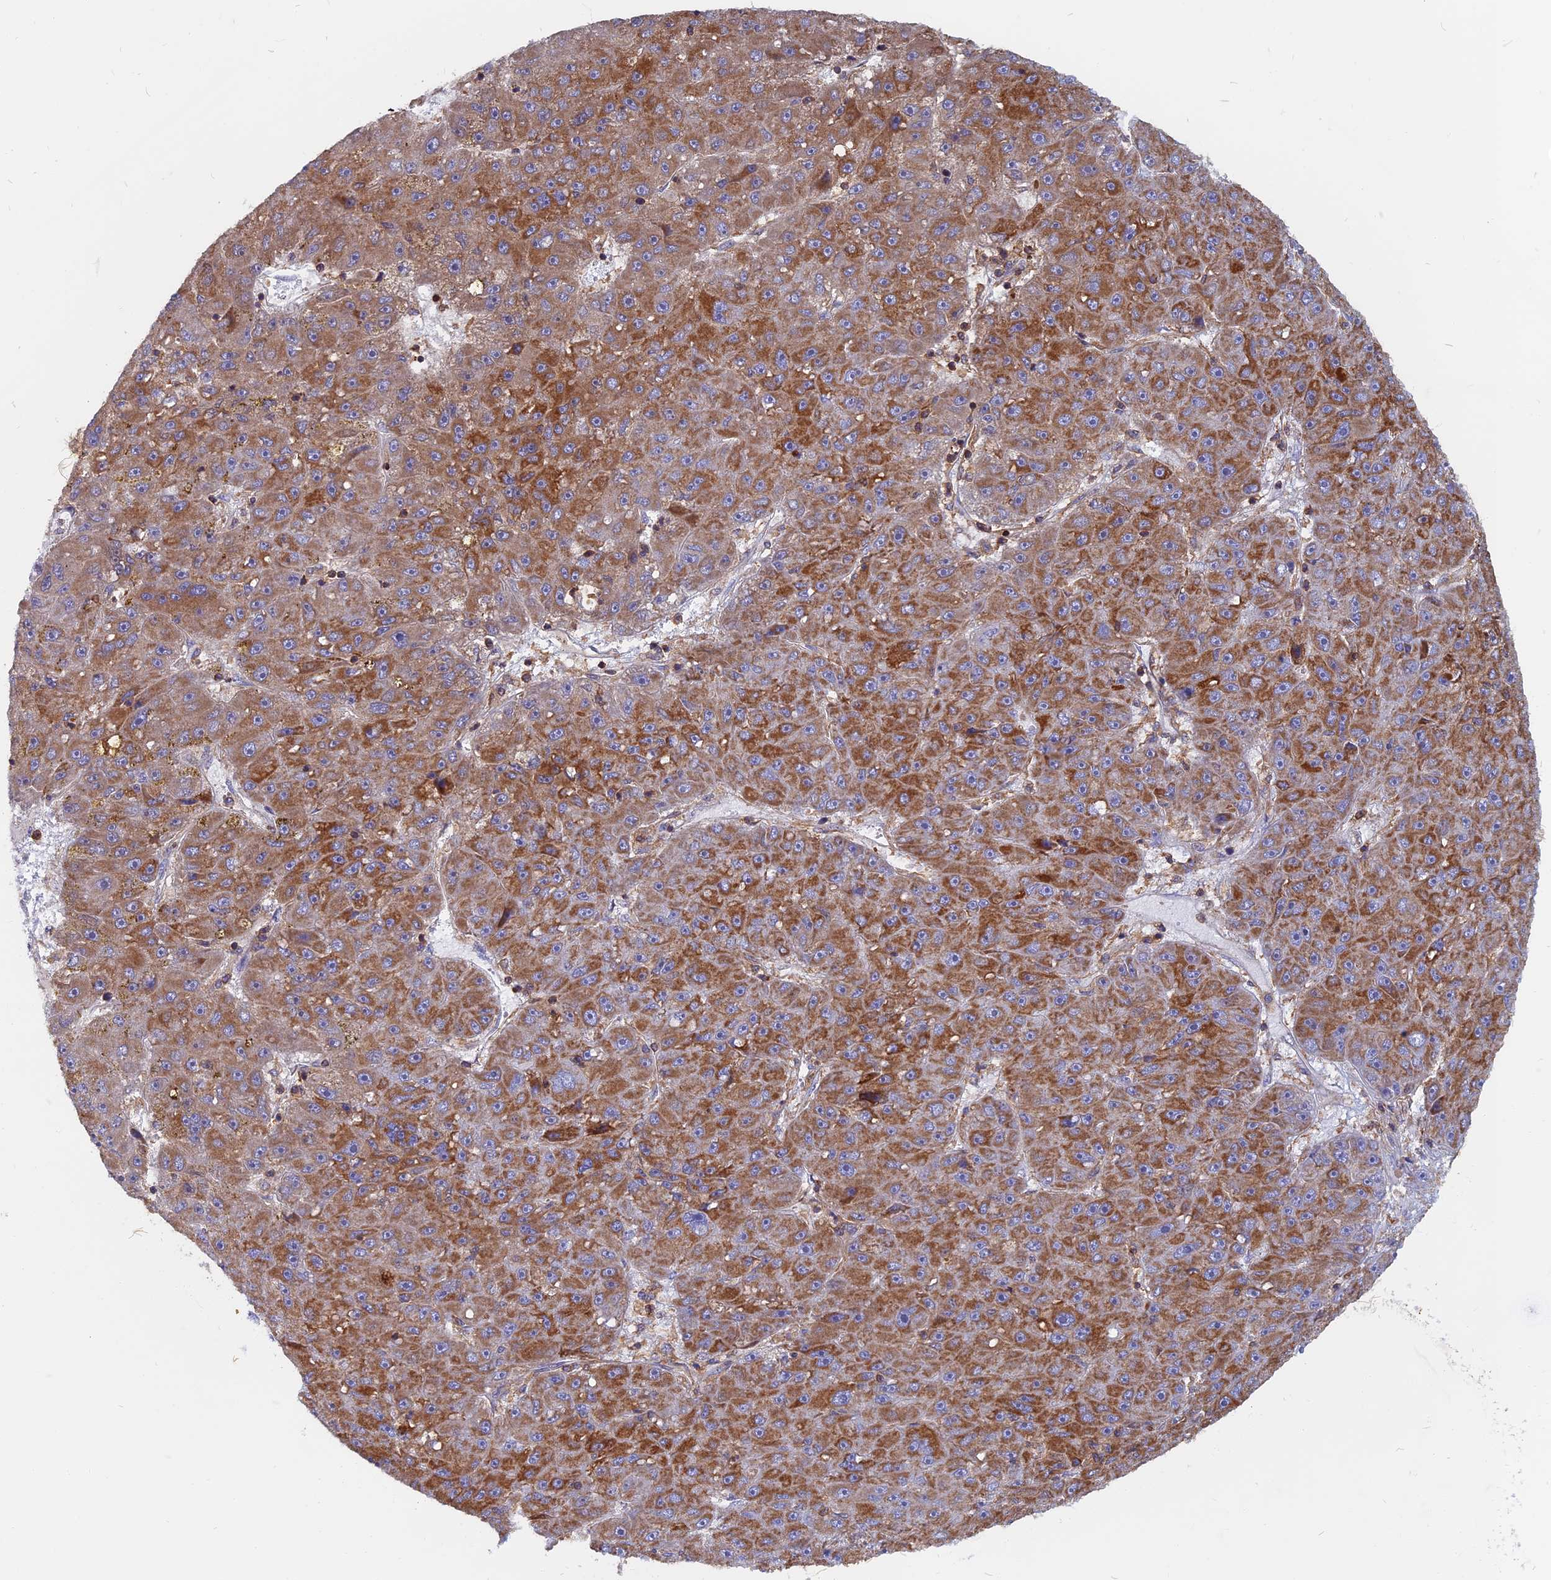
{"staining": {"intensity": "moderate", "quantity": ">75%", "location": "cytoplasmic/membranous"}, "tissue": "liver cancer", "cell_type": "Tumor cells", "image_type": "cancer", "snomed": [{"axis": "morphology", "description": "Carcinoma, Hepatocellular, NOS"}, {"axis": "topography", "description": "Liver"}], "caption": "Human liver hepatocellular carcinoma stained for a protein (brown) shows moderate cytoplasmic/membranous positive positivity in about >75% of tumor cells.", "gene": "HSD17B8", "patient": {"sex": "male", "age": 67}}